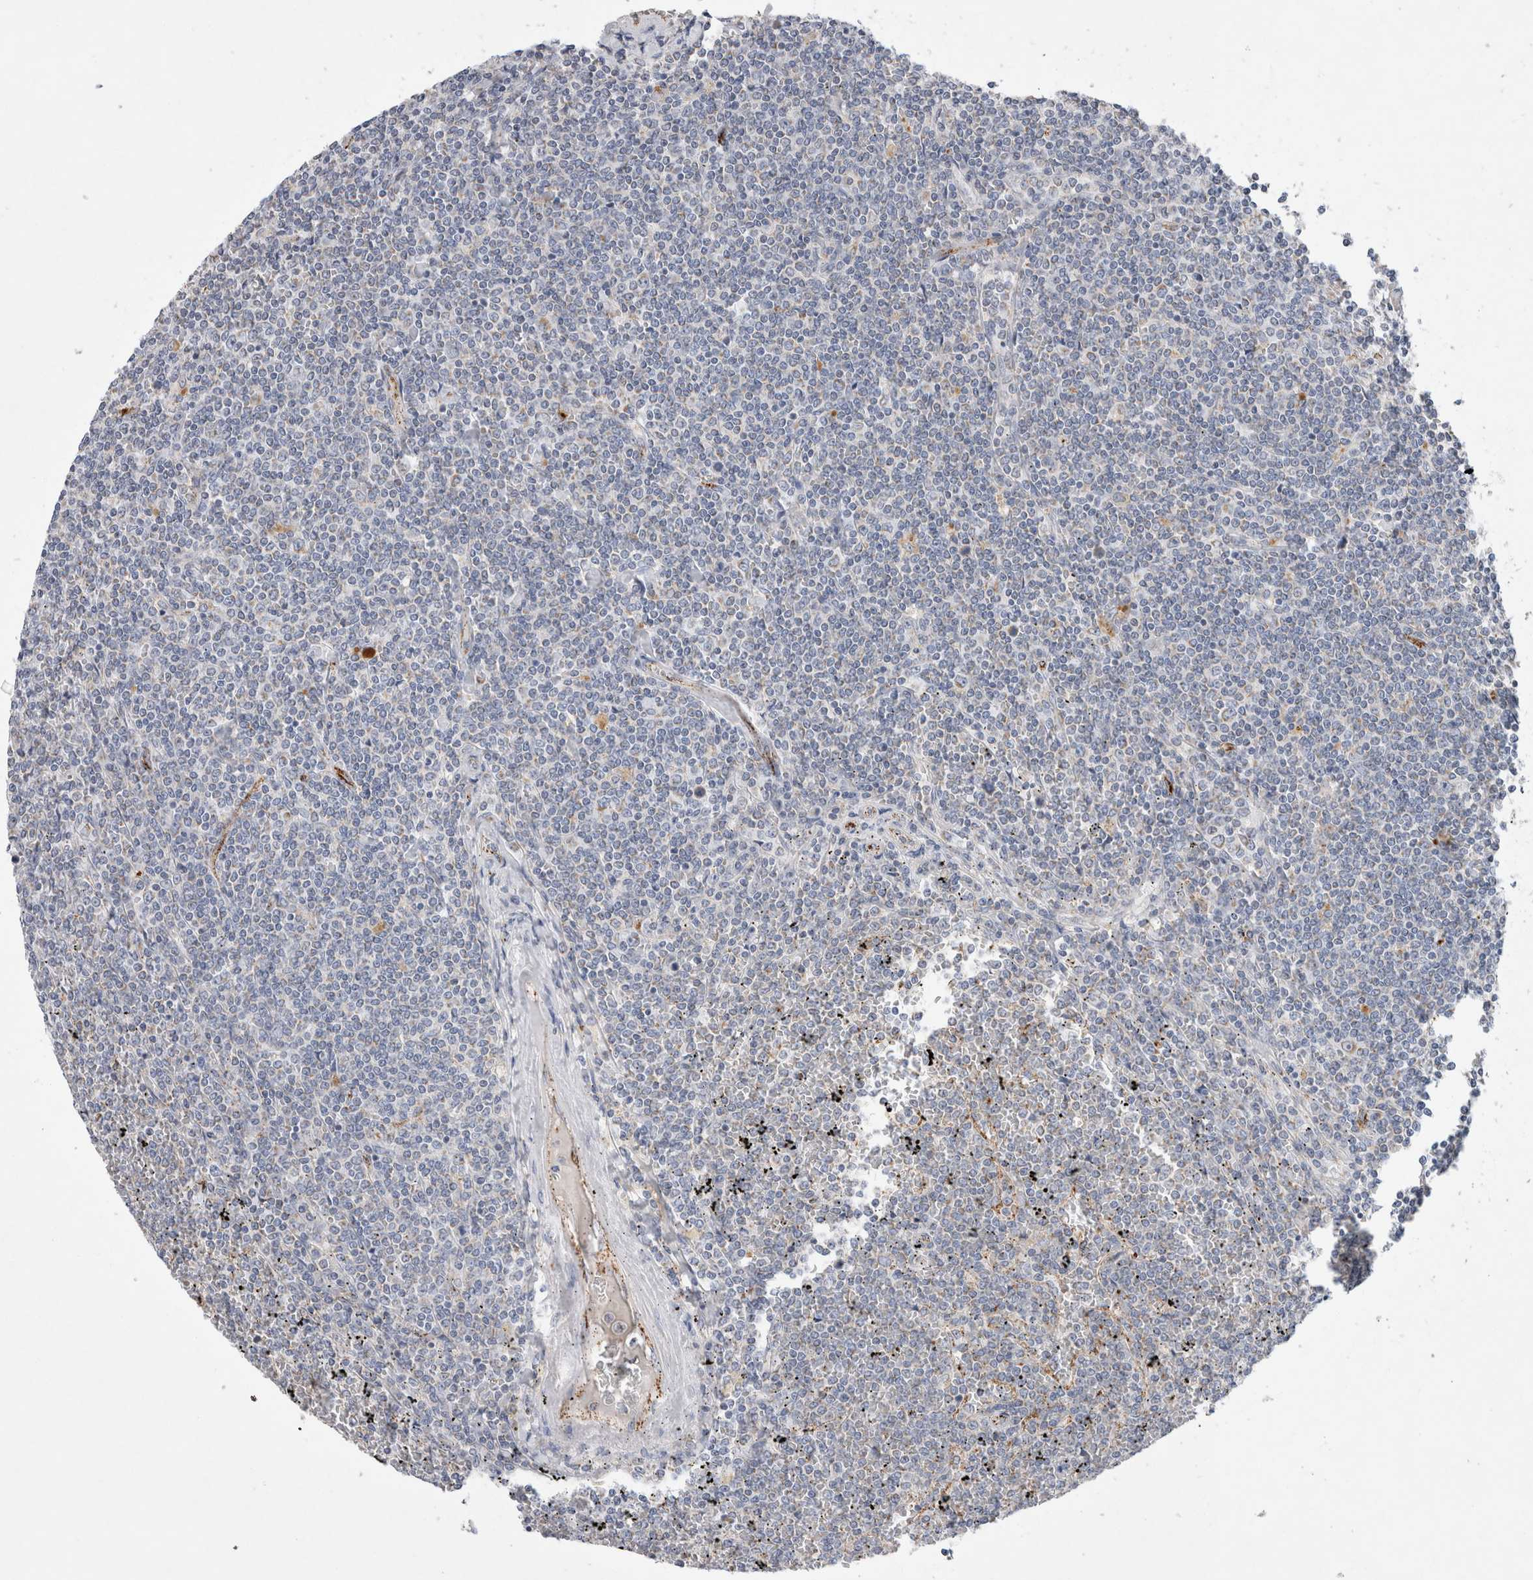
{"staining": {"intensity": "negative", "quantity": "none", "location": "none"}, "tissue": "lymphoma", "cell_type": "Tumor cells", "image_type": "cancer", "snomed": [{"axis": "morphology", "description": "Malignant lymphoma, non-Hodgkin's type, Low grade"}, {"axis": "topography", "description": "Spleen"}], "caption": "Human lymphoma stained for a protein using immunohistochemistry (IHC) reveals no staining in tumor cells.", "gene": "IARS2", "patient": {"sex": "female", "age": 19}}